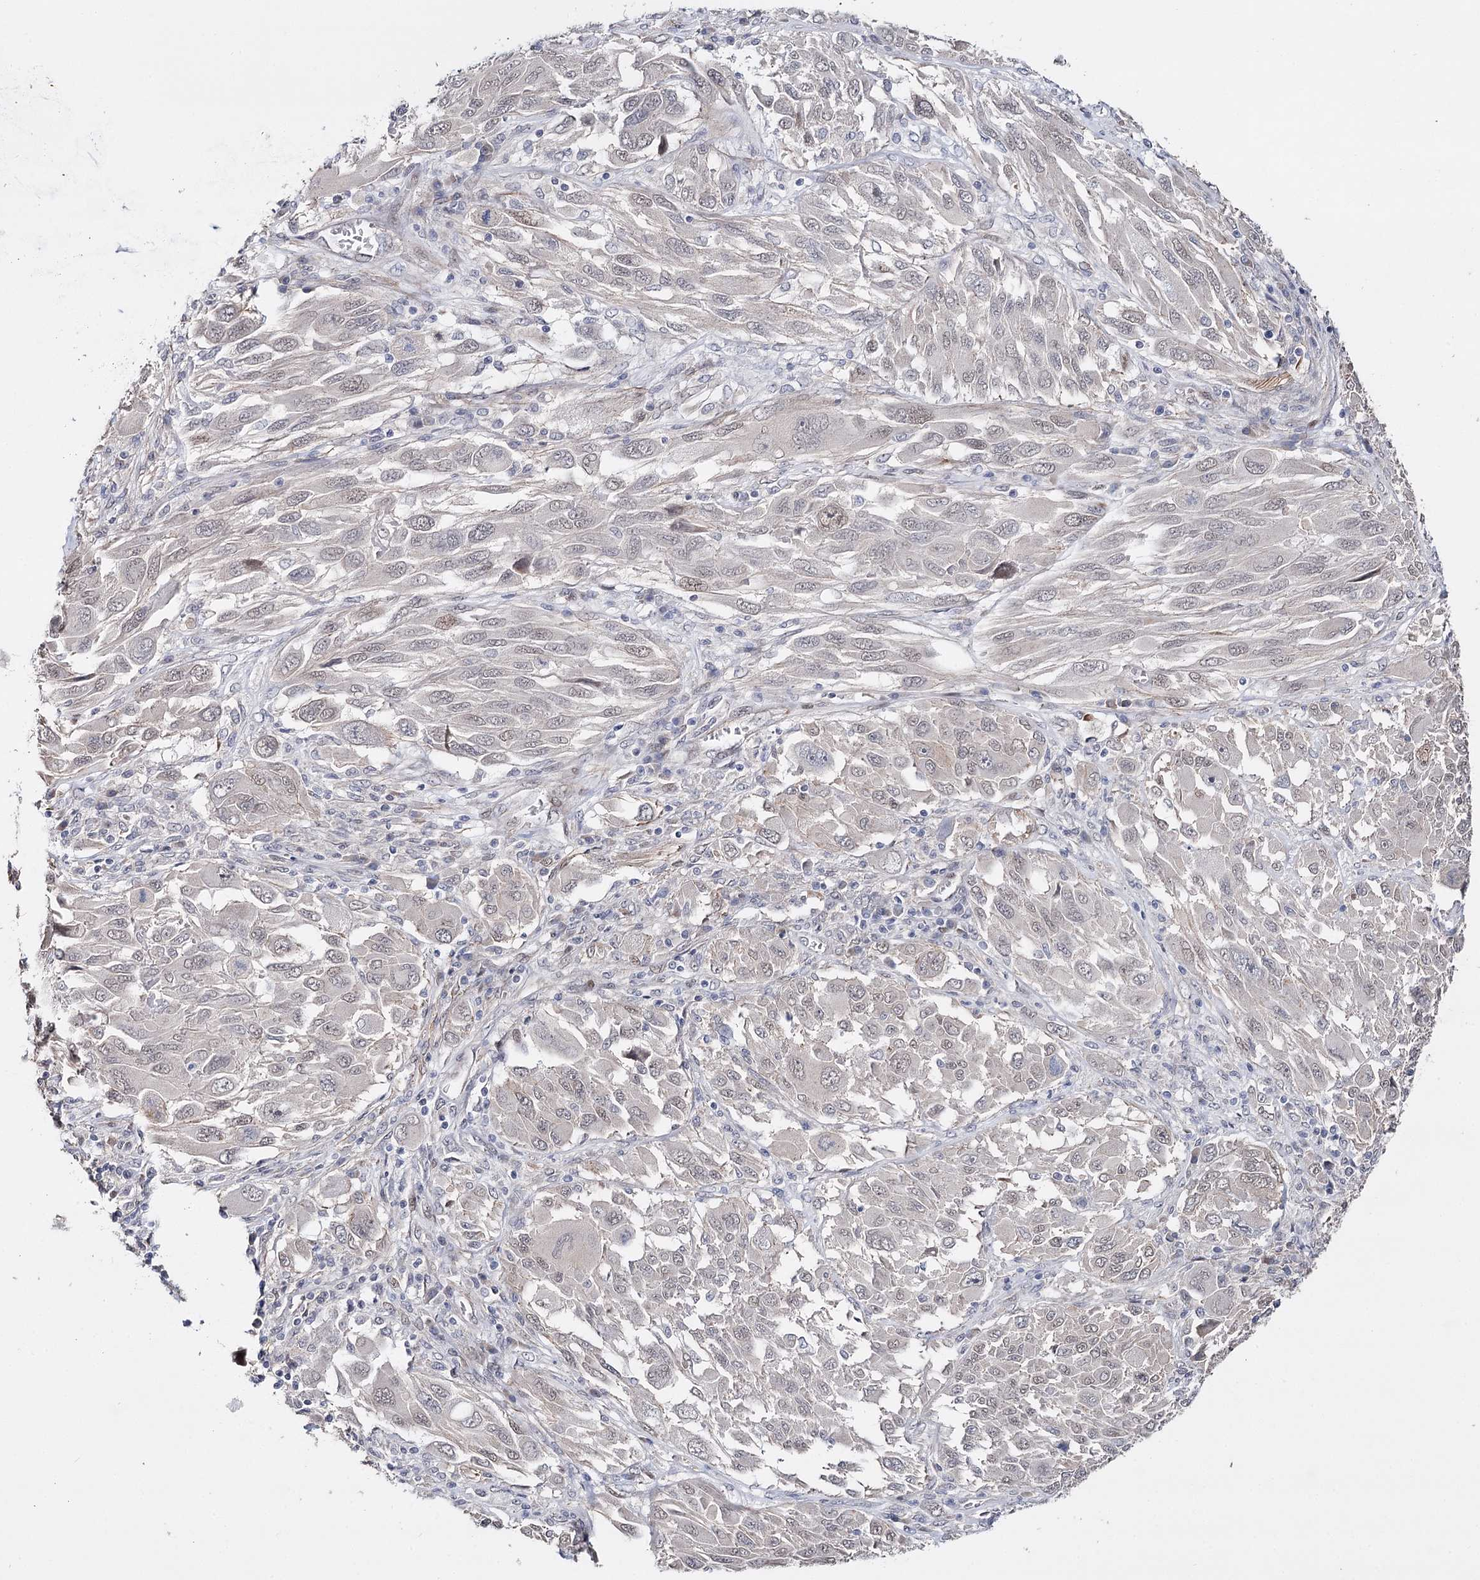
{"staining": {"intensity": "negative", "quantity": "none", "location": "none"}, "tissue": "melanoma", "cell_type": "Tumor cells", "image_type": "cancer", "snomed": [{"axis": "morphology", "description": "Malignant melanoma, NOS"}, {"axis": "topography", "description": "Skin"}], "caption": "The immunohistochemistry photomicrograph has no significant staining in tumor cells of malignant melanoma tissue.", "gene": "CFAP46", "patient": {"sex": "female", "age": 91}}